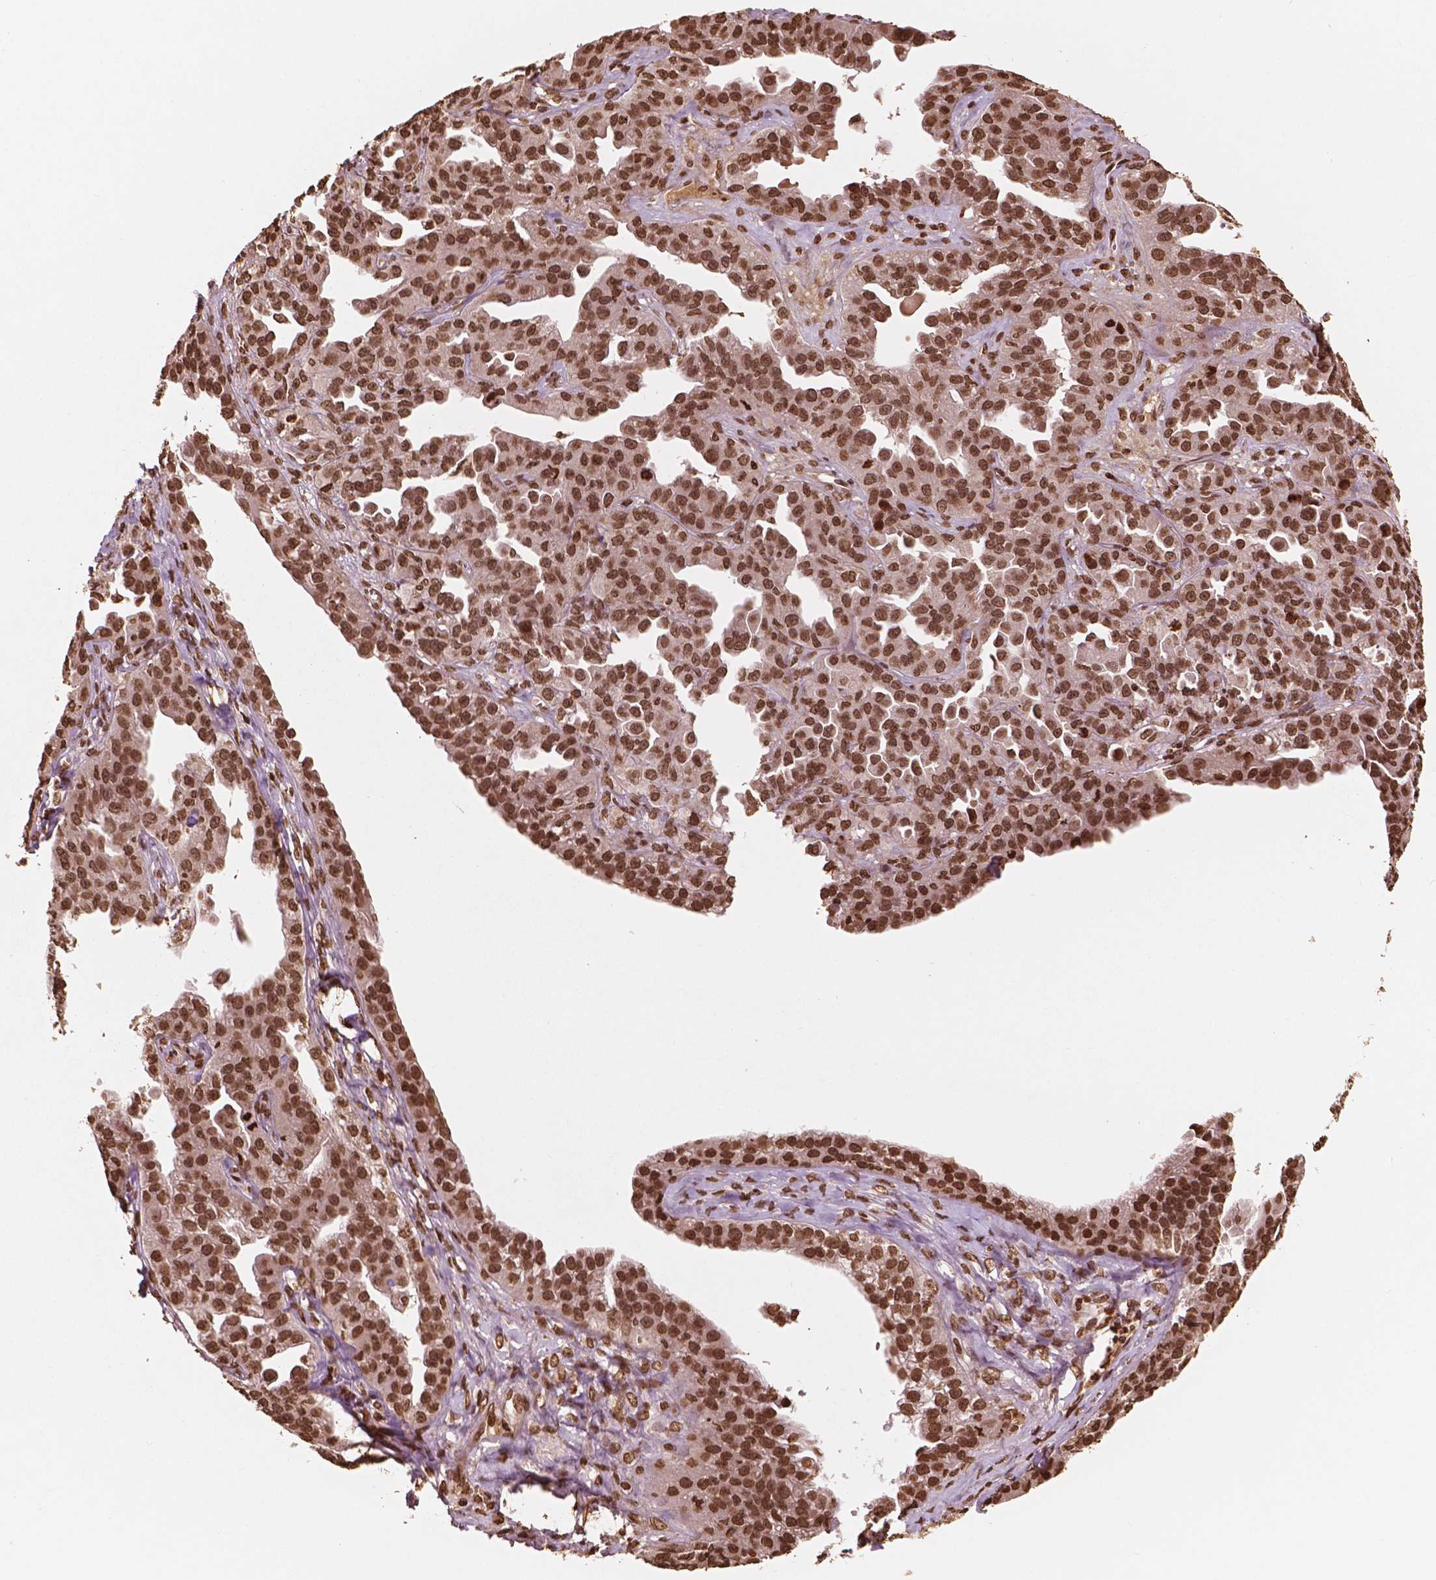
{"staining": {"intensity": "strong", "quantity": ">75%", "location": "nuclear"}, "tissue": "ovarian cancer", "cell_type": "Tumor cells", "image_type": "cancer", "snomed": [{"axis": "morphology", "description": "Cystadenocarcinoma, serous, NOS"}, {"axis": "topography", "description": "Ovary"}], "caption": "Ovarian serous cystadenocarcinoma stained with DAB immunohistochemistry (IHC) demonstrates high levels of strong nuclear expression in approximately >75% of tumor cells.", "gene": "H3C7", "patient": {"sex": "female", "age": 75}}